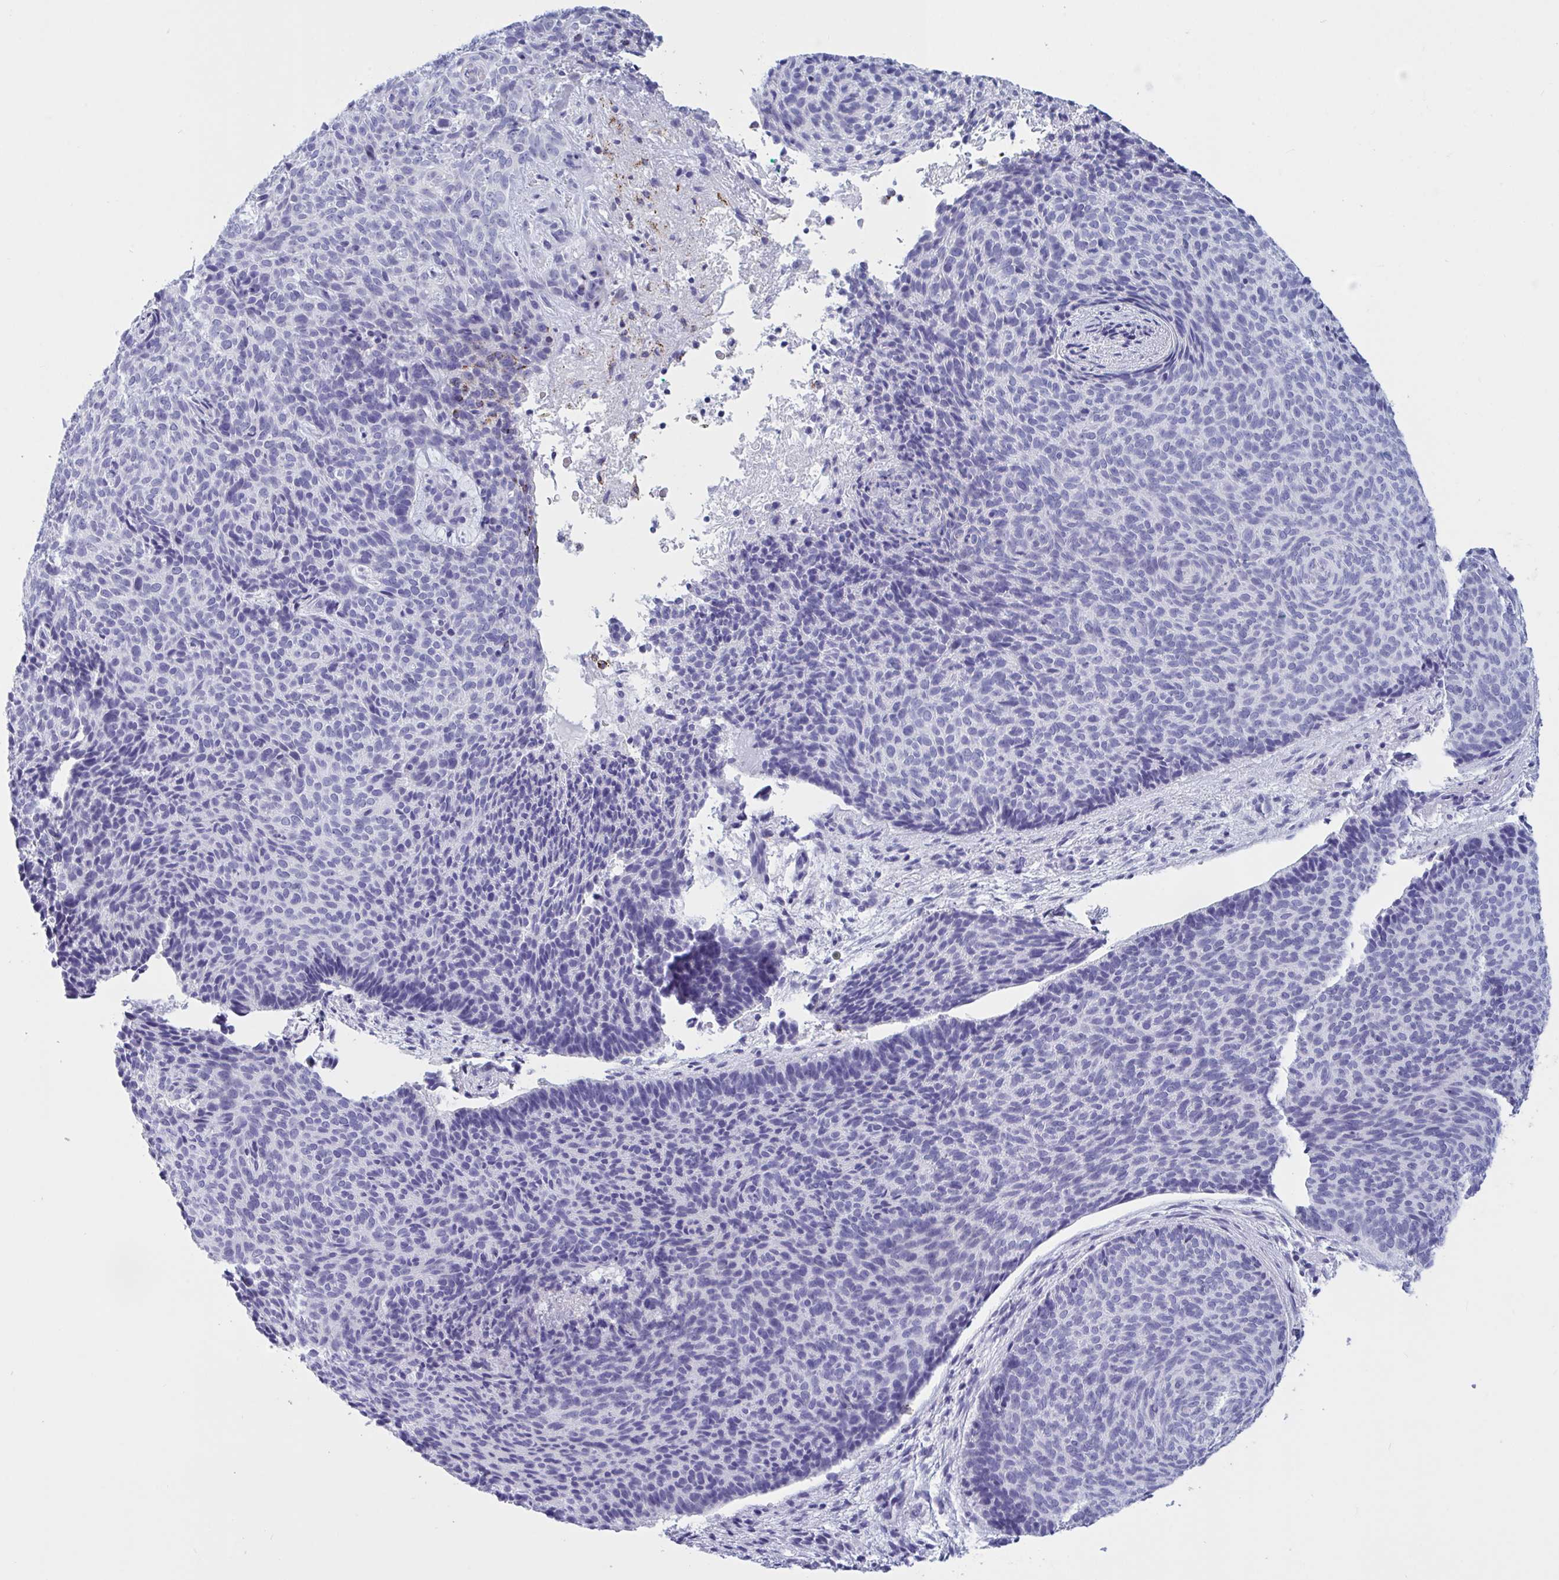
{"staining": {"intensity": "negative", "quantity": "none", "location": "none"}, "tissue": "skin cancer", "cell_type": "Tumor cells", "image_type": "cancer", "snomed": [{"axis": "morphology", "description": "Basal cell carcinoma"}, {"axis": "topography", "description": "Skin"}, {"axis": "topography", "description": "Skin of head"}], "caption": "Immunohistochemistry of basal cell carcinoma (skin) reveals no positivity in tumor cells.", "gene": "OXLD1", "patient": {"sex": "female", "age": 92}}